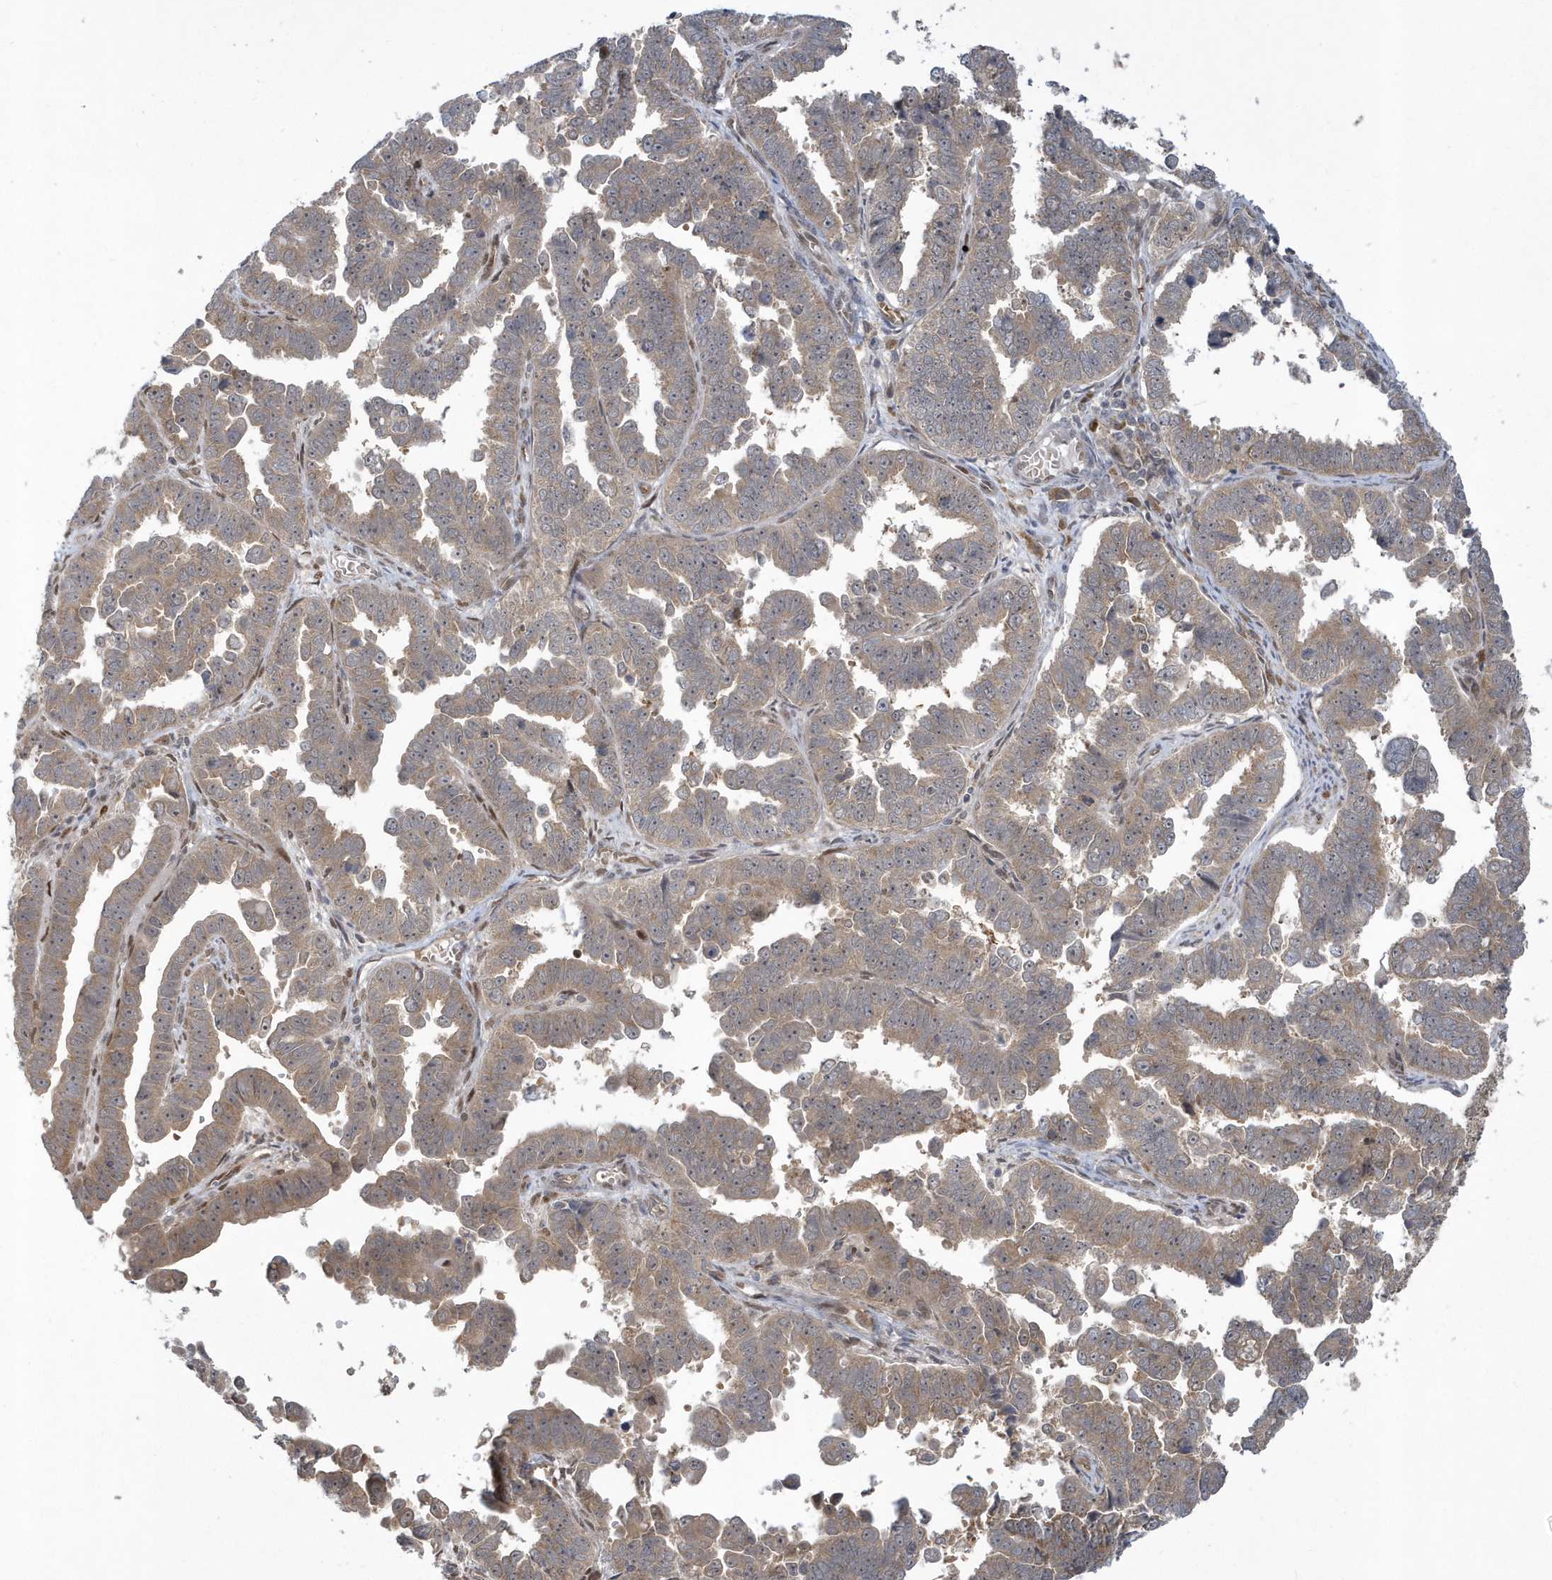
{"staining": {"intensity": "moderate", "quantity": ">75%", "location": "cytoplasmic/membranous"}, "tissue": "endometrial cancer", "cell_type": "Tumor cells", "image_type": "cancer", "snomed": [{"axis": "morphology", "description": "Adenocarcinoma, NOS"}, {"axis": "topography", "description": "Endometrium"}], "caption": "Immunohistochemistry (DAB (3,3'-diaminobenzidine)) staining of human endometrial cancer shows moderate cytoplasmic/membranous protein expression in approximately >75% of tumor cells. (brown staining indicates protein expression, while blue staining denotes nuclei).", "gene": "ATG4A", "patient": {"sex": "female", "age": 75}}